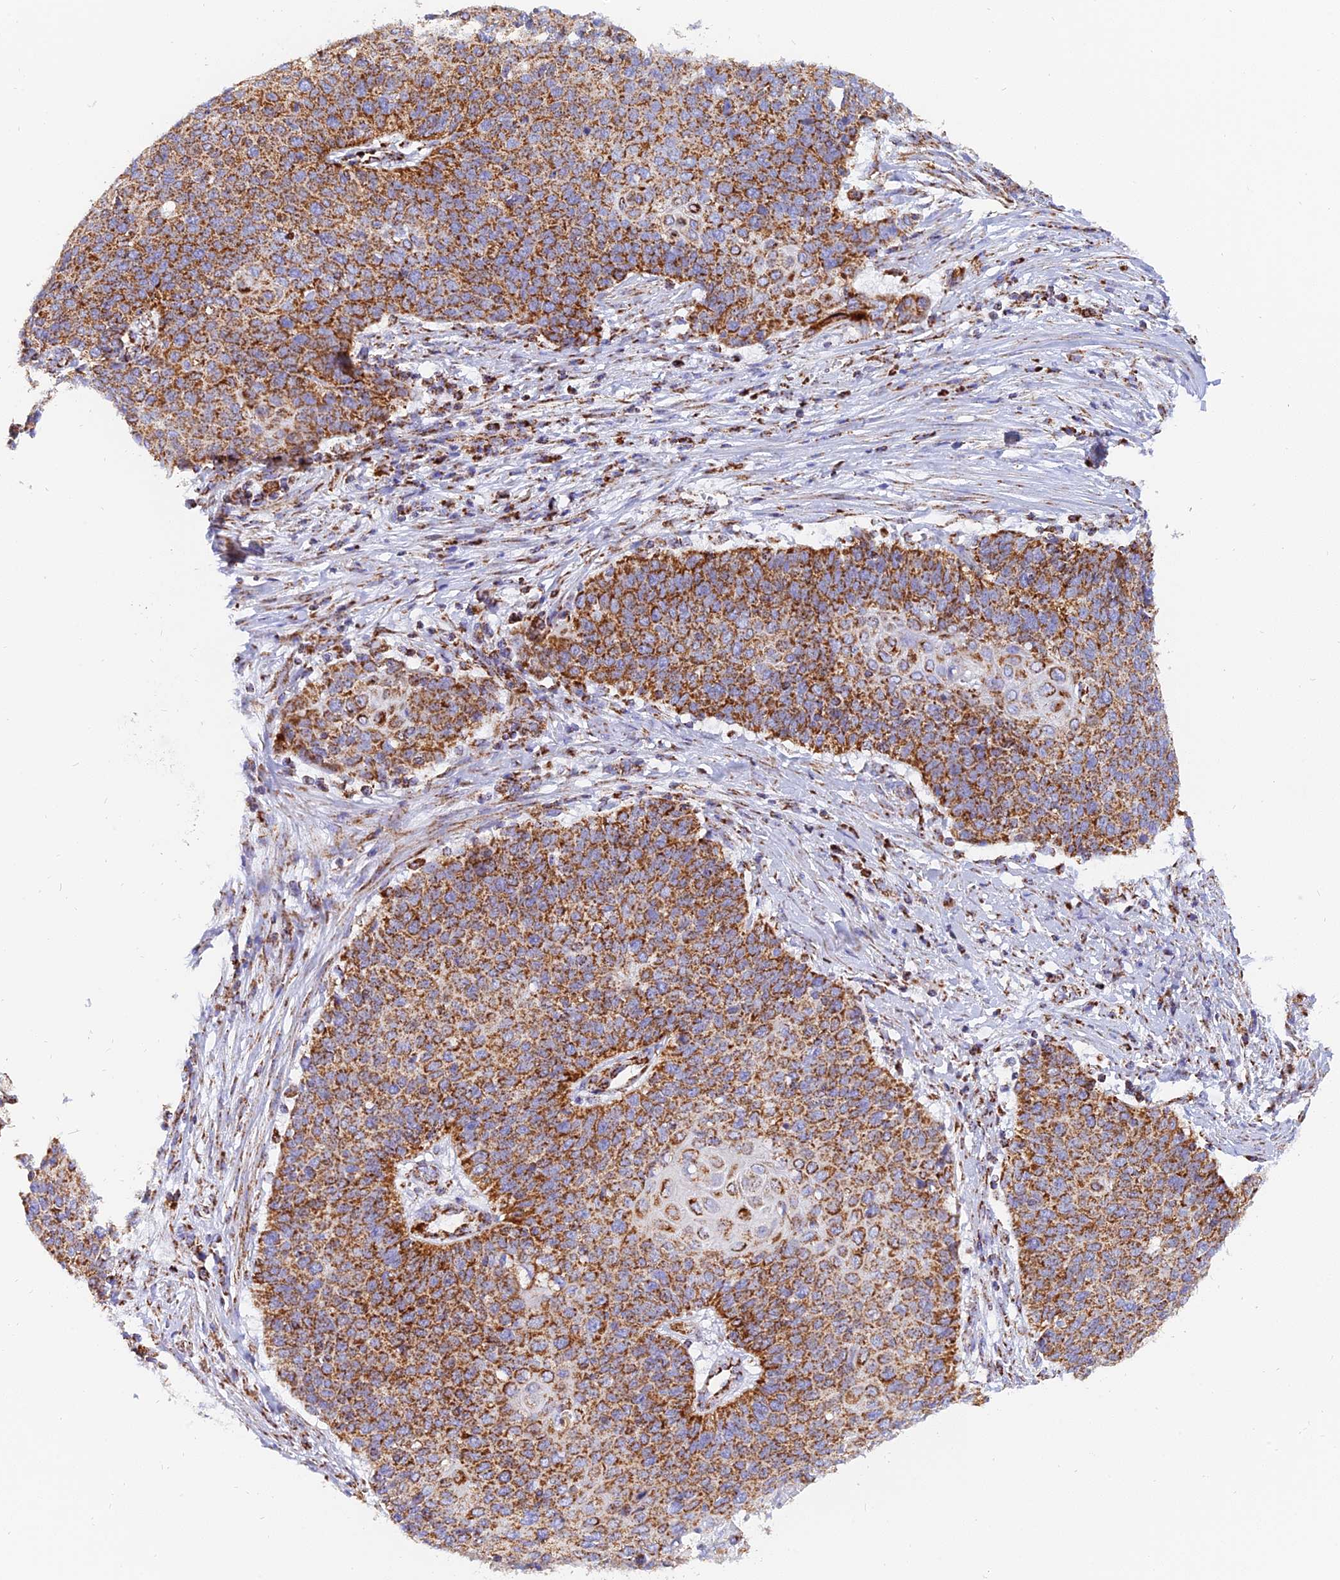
{"staining": {"intensity": "moderate", "quantity": ">75%", "location": "cytoplasmic/membranous"}, "tissue": "cervical cancer", "cell_type": "Tumor cells", "image_type": "cancer", "snomed": [{"axis": "morphology", "description": "Squamous cell carcinoma, NOS"}, {"axis": "topography", "description": "Cervix"}], "caption": "Immunohistochemistry (DAB) staining of cervical cancer (squamous cell carcinoma) reveals moderate cytoplasmic/membranous protein positivity in approximately >75% of tumor cells.", "gene": "NDUFB6", "patient": {"sex": "female", "age": 39}}